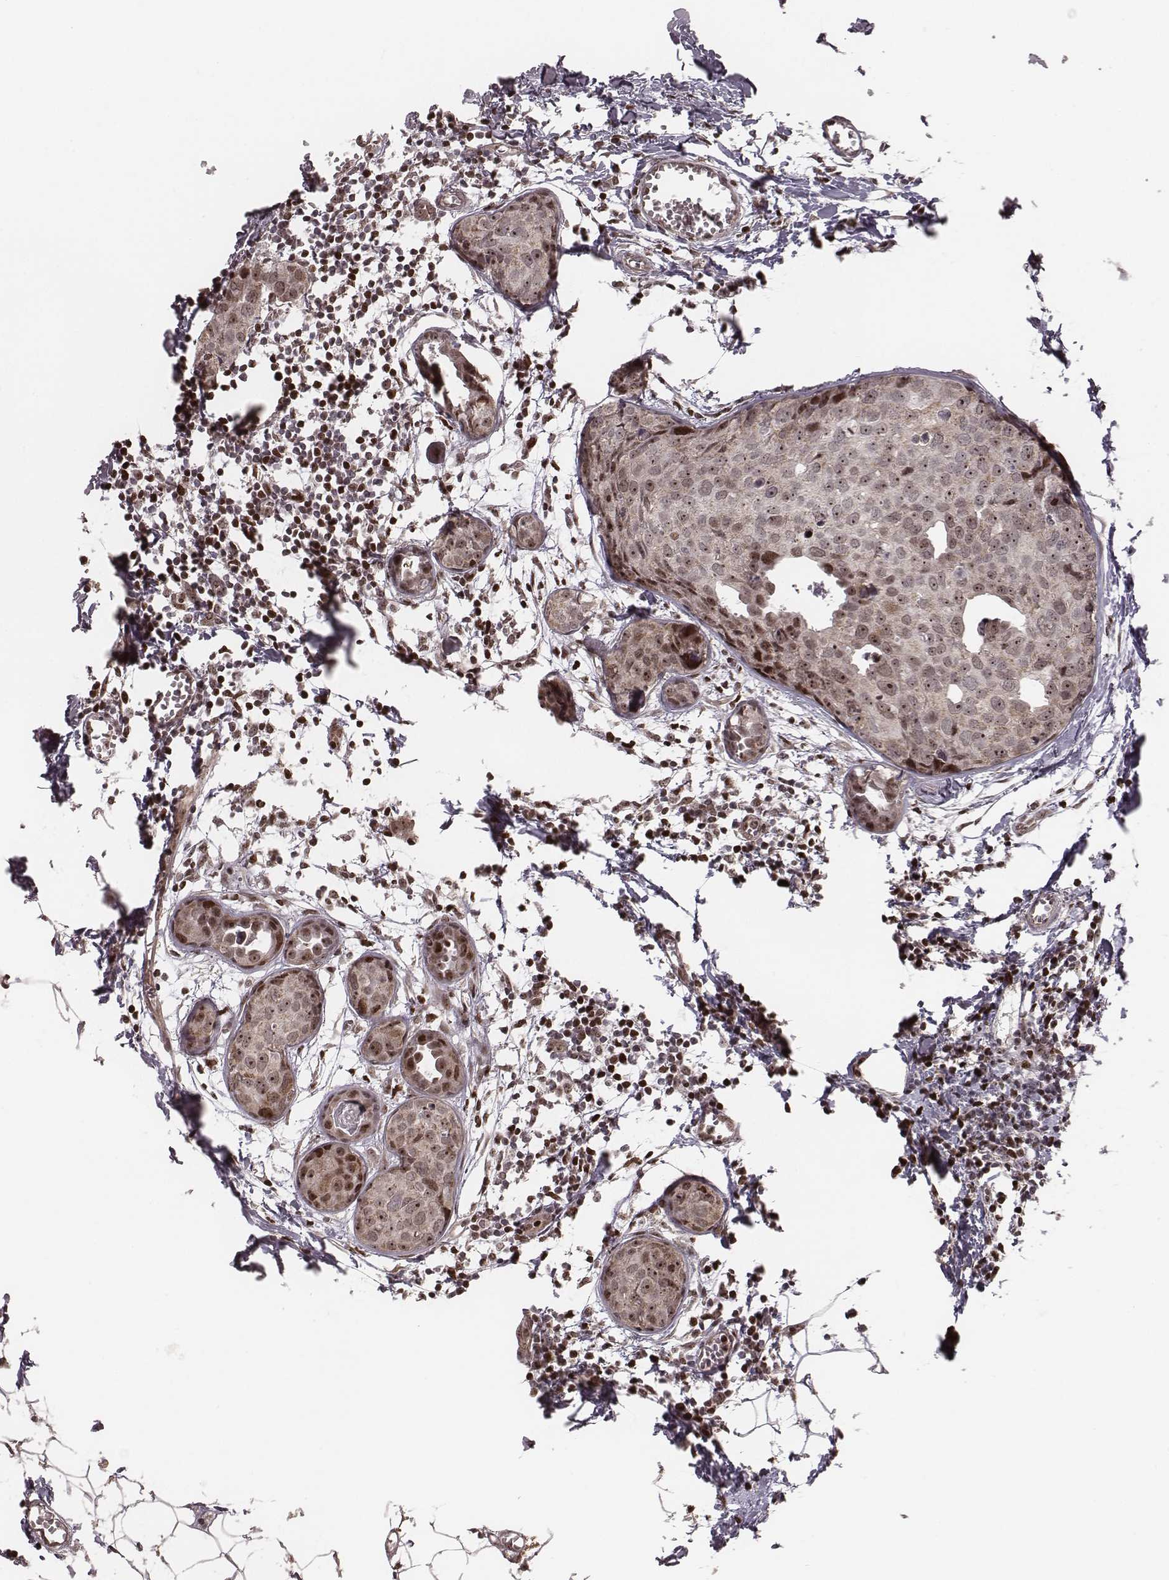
{"staining": {"intensity": "moderate", "quantity": ">75%", "location": "cytoplasmic/membranous,nuclear"}, "tissue": "breast cancer", "cell_type": "Tumor cells", "image_type": "cancer", "snomed": [{"axis": "morphology", "description": "Duct carcinoma"}, {"axis": "topography", "description": "Breast"}], "caption": "Human breast cancer (intraductal carcinoma) stained for a protein (brown) shows moderate cytoplasmic/membranous and nuclear positive expression in about >75% of tumor cells.", "gene": "VRK3", "patient": {"sex": "female", "age": 38}}